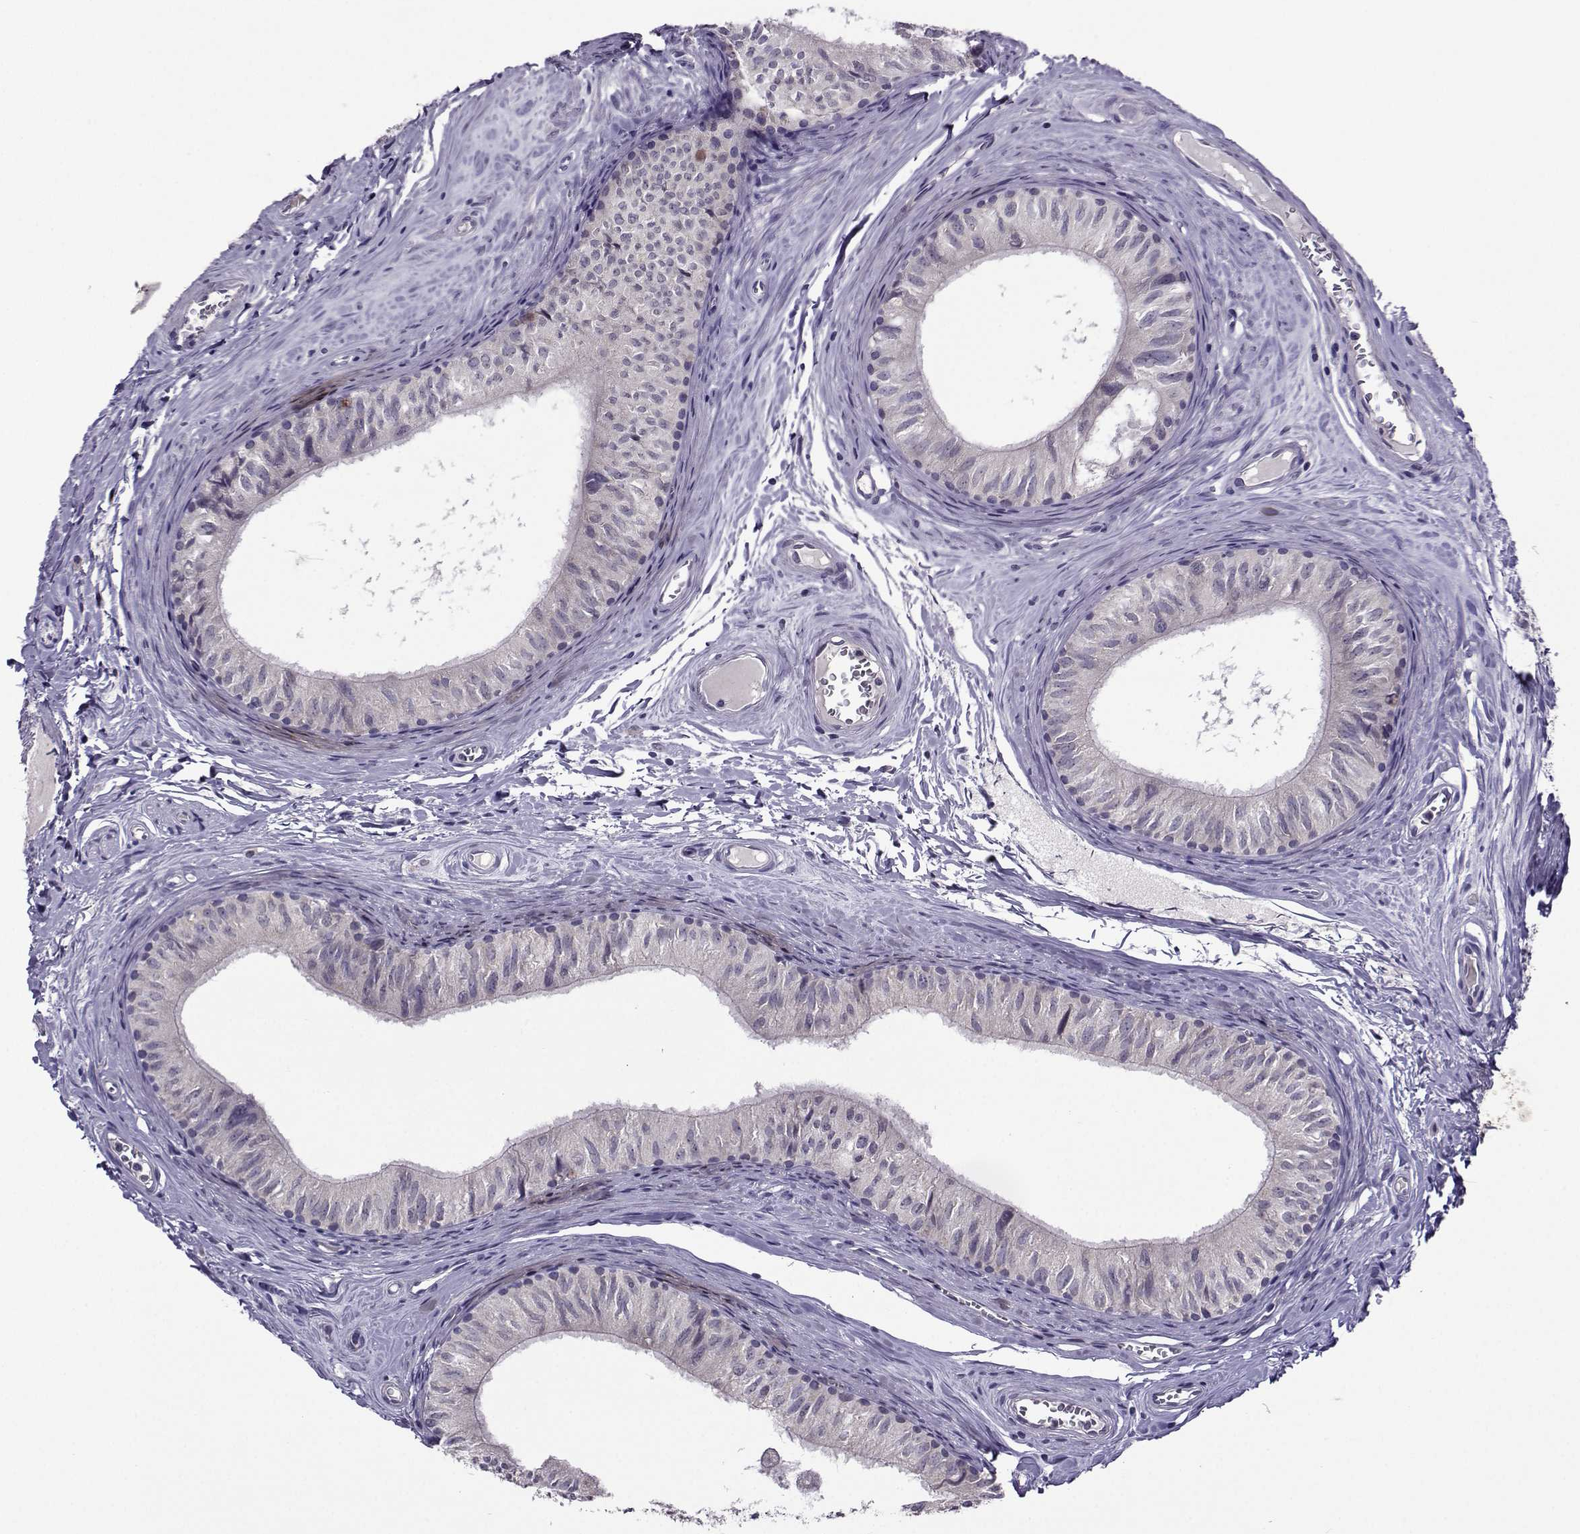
{"staining": {"intensity": "moderate", "quantity": "<25%", "location": "cytoplasmic/membranous"}, "tissue": "epididymis", "cell_type": "Glandular cells", "image_type": "normal", "snomed": [{"axis": "morphology", "description": "Normal tissue, NOS"}, {"axis": "topography", "description": "Epididymis"}], "caption": "Immunohistochemistry (IHC) of normal human epididymis shows low levels of moderate cytoplasmic/membranous positivity in approximately <25% of glandular cells.", "gene": "DDX20", "patient": {"sex": "male", "age": 52}}